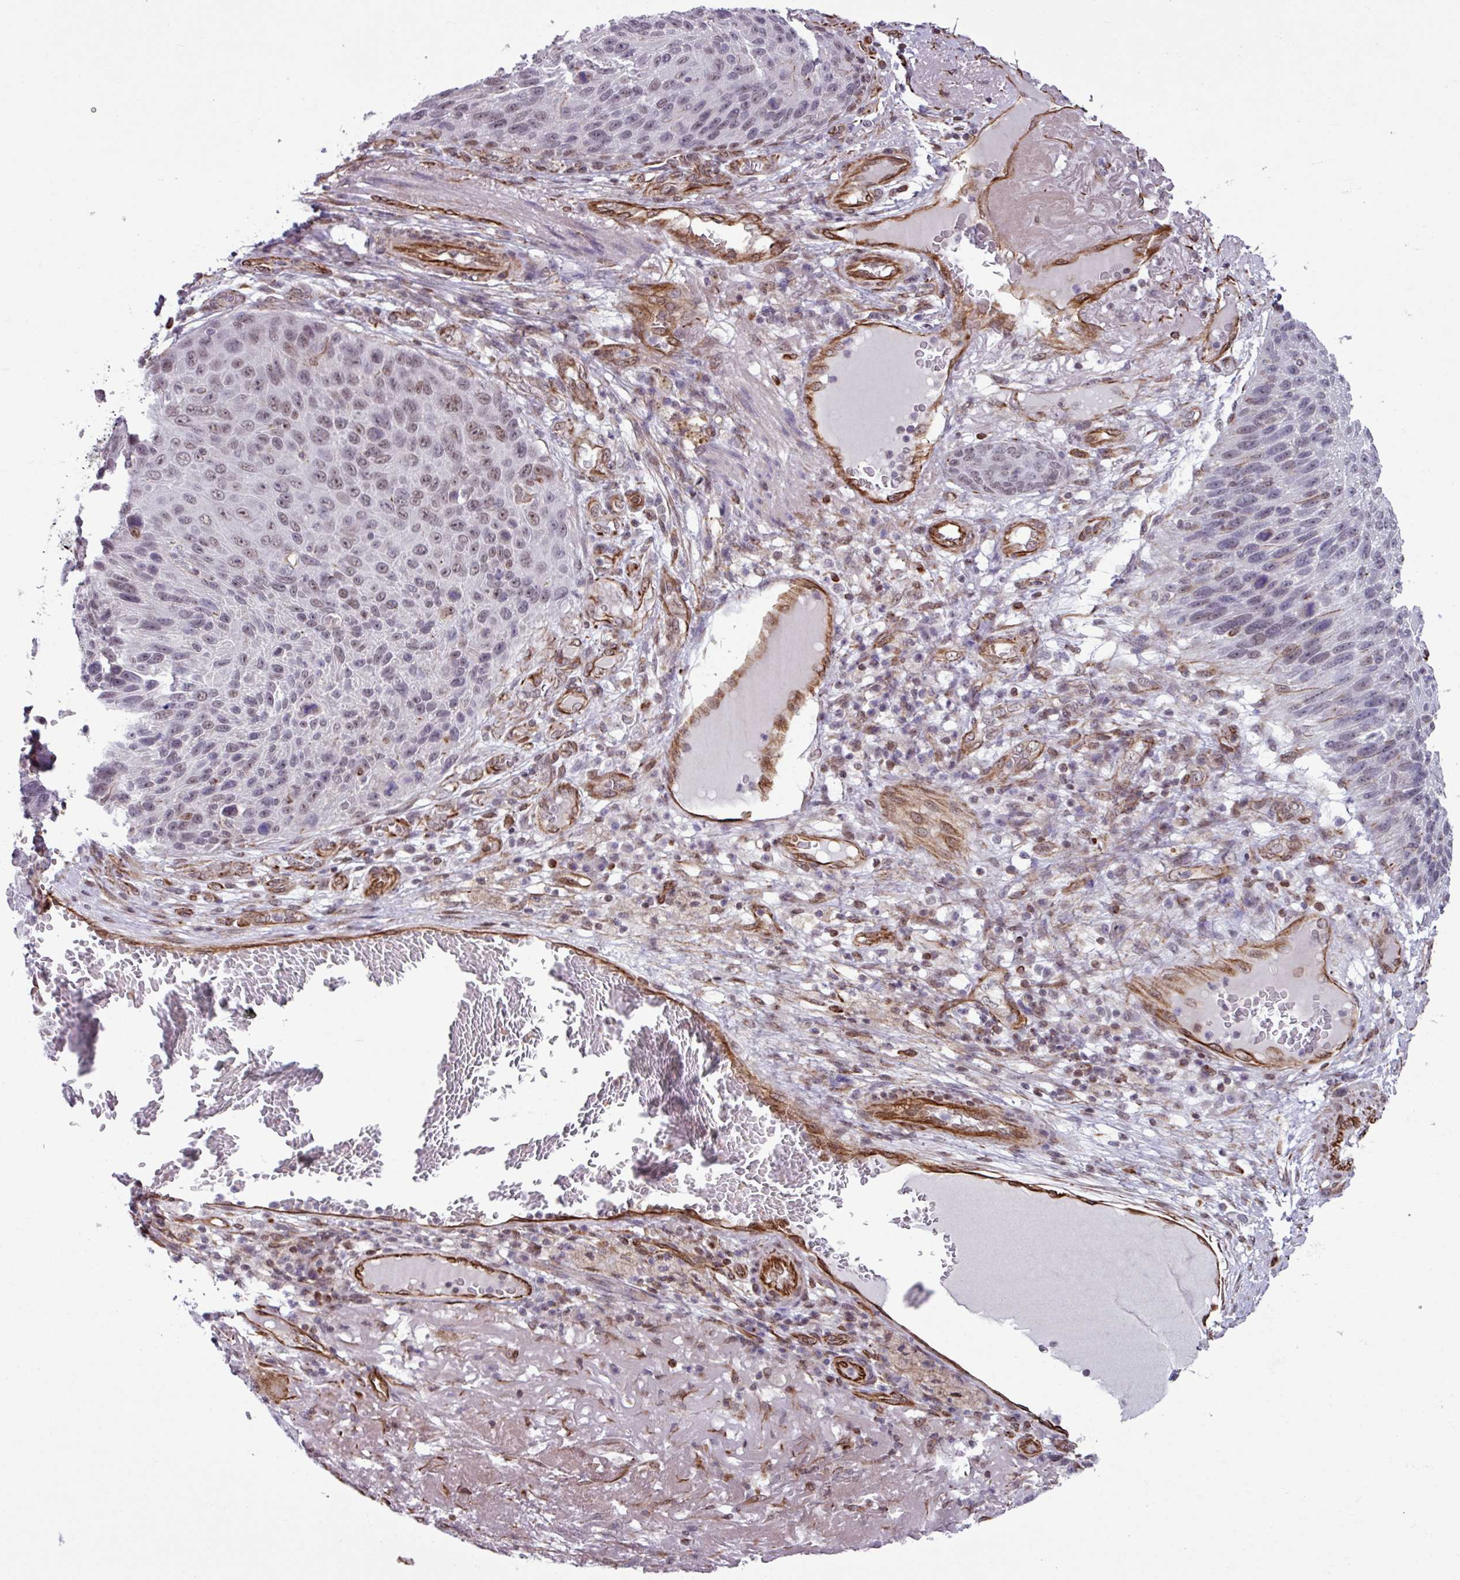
{"staining": {"intensity": "weak", "quantity": "25%-75%", "location": "nuclear"}, "tissue": "skin cancer", "cell_type": "Tumor cells", "image_type": "cancer", "snomed": [{"axis": "morphology", "description": "Squamous cell carcinoma, NOS"}, {"axis": "topography", "description": "Skin"}], "caption": "Human skin cancer (squamous cell carcinoma) stained with a protein marker exhibits weak staining in tumor cells.", "gene": "CHD3", "patient": {"sex": "female", "age": 88}}